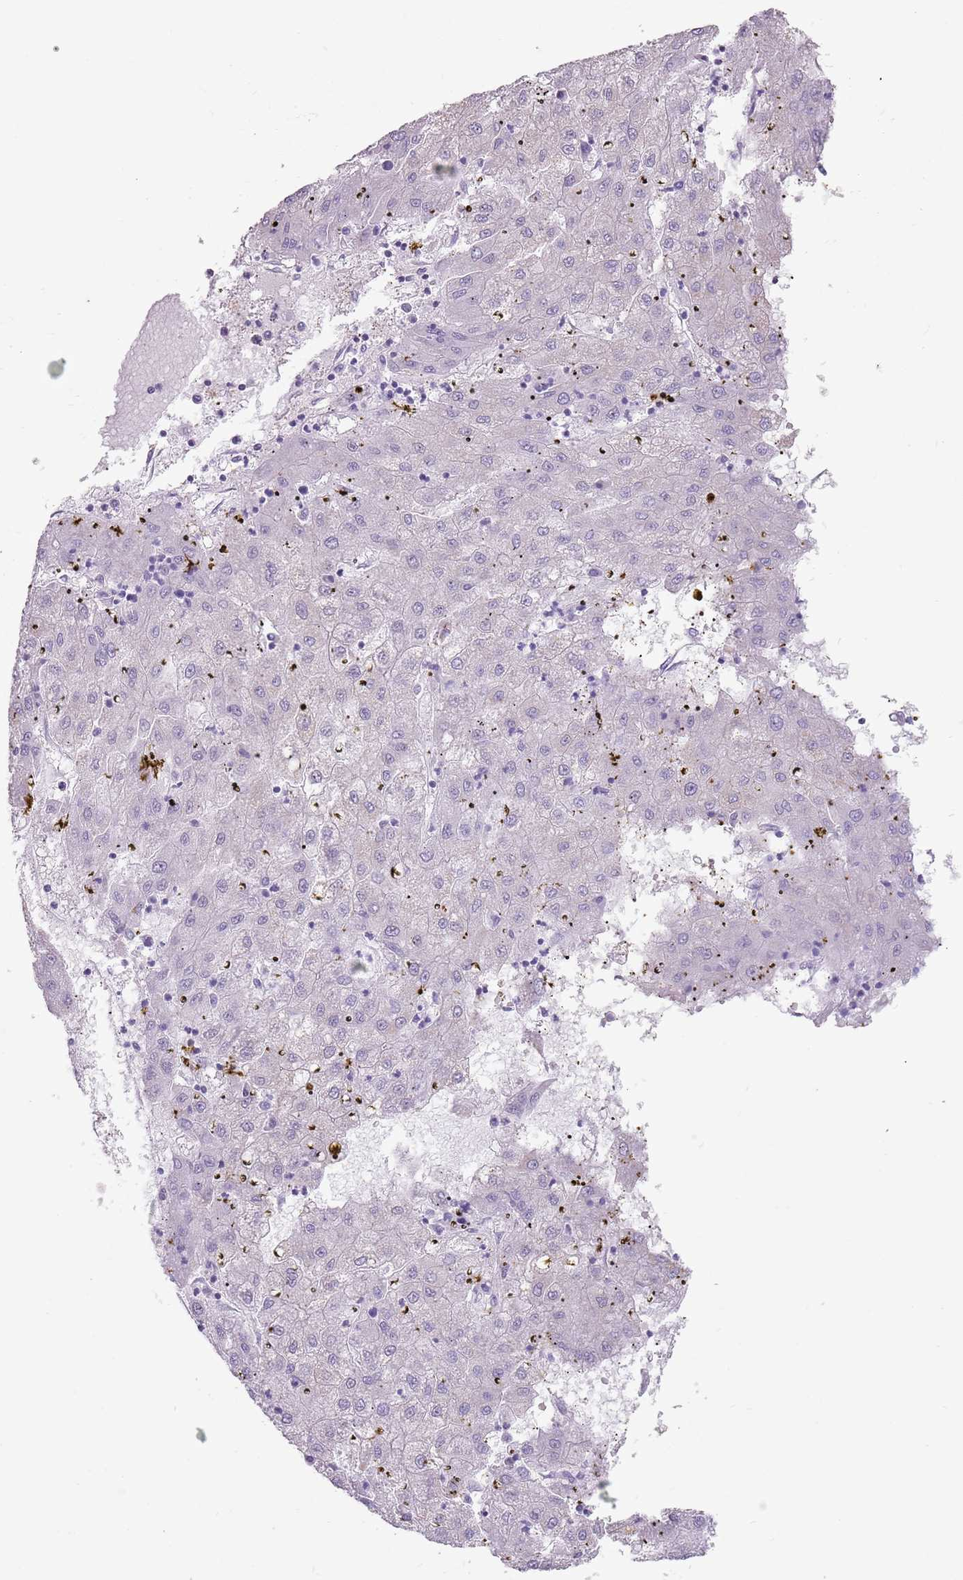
{"staining": {"intensity": "negative", "quantity": "none", "location": "none"}, "tissue": "liver cancer", "cell_type": "Tumor cells", "image_type": "cancer", "snomed": [{"axis": "morphology", "description": "Carcinoma, Hepatocellular, NOS"}, {"axis": "topography", "description": "Liver"}], "caption": "IHC micrograph of neoplastic tissue: human liver hepatocellular carcinoma stained with DAB (3,3'-diaminobenzidine) exhibits no significant protein staining in tumor cells. (Immunohistochemistry, brightfield microscopy, high magnification).", "gene": "STYK1", "patient": {"sex": "male", "age": 72}}